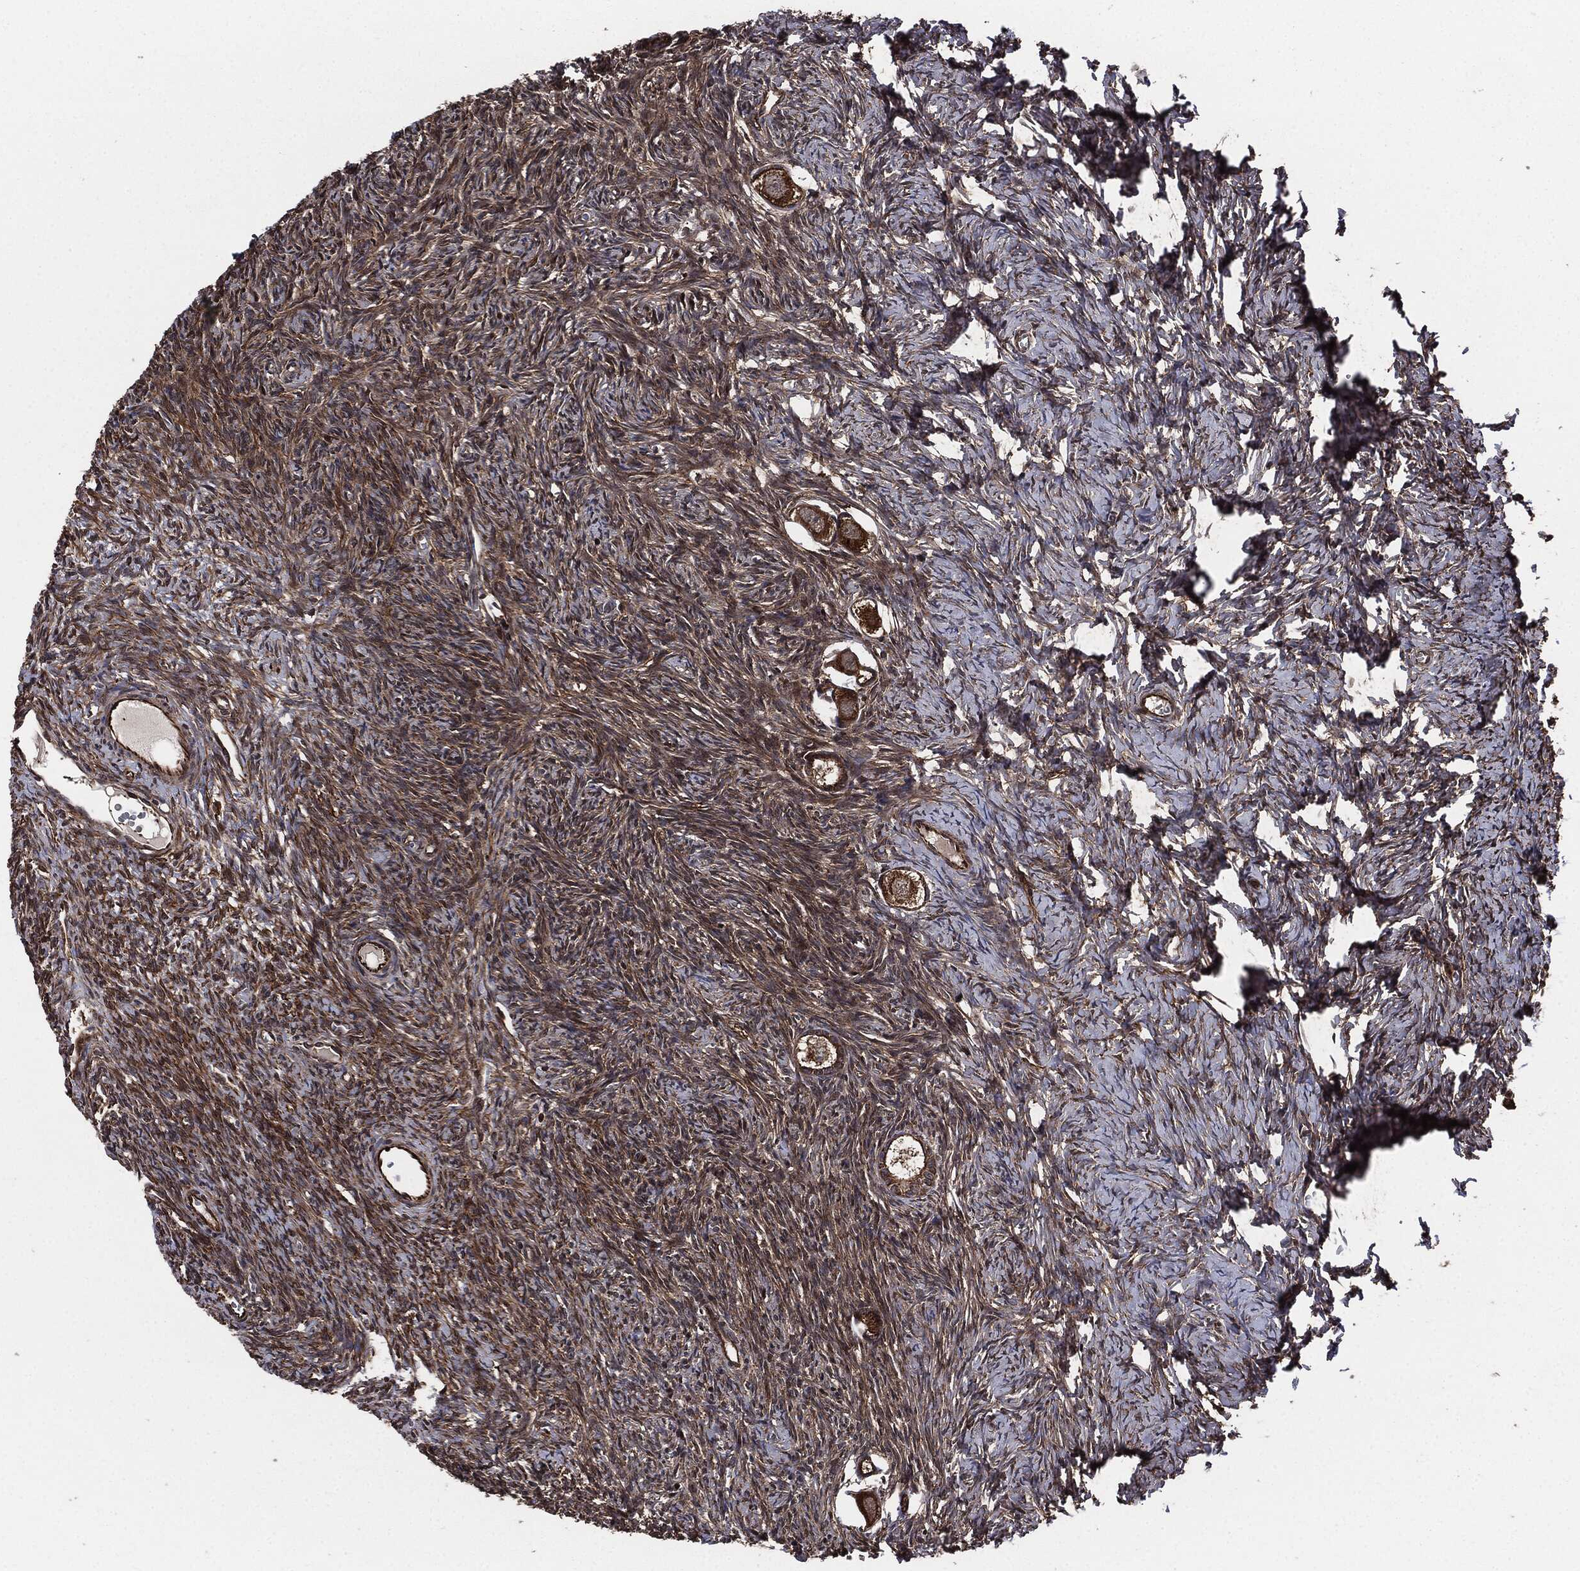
{"staining": {"intensity": "strong", "quantity": ">75%", "location": "cytoplasmic/membranous"}, "tissue": "ovary", "cell_type": "Follicle cells", "image_type": "normal", "snomed": [{"axis": "morphology", "description": "Normal tissue, NOS"}, {"axis": "topography", "description": "Ovary"}], "caption": "An immunohistochemistry photomicrograph of benign tissue is shown. Protein staining in brown highlights strong cytoplasmic/membranous positivity in ovary within follicle cells.", "gene": "RAP1GDS1", "patient": {"sex": "female", "age": 27}}